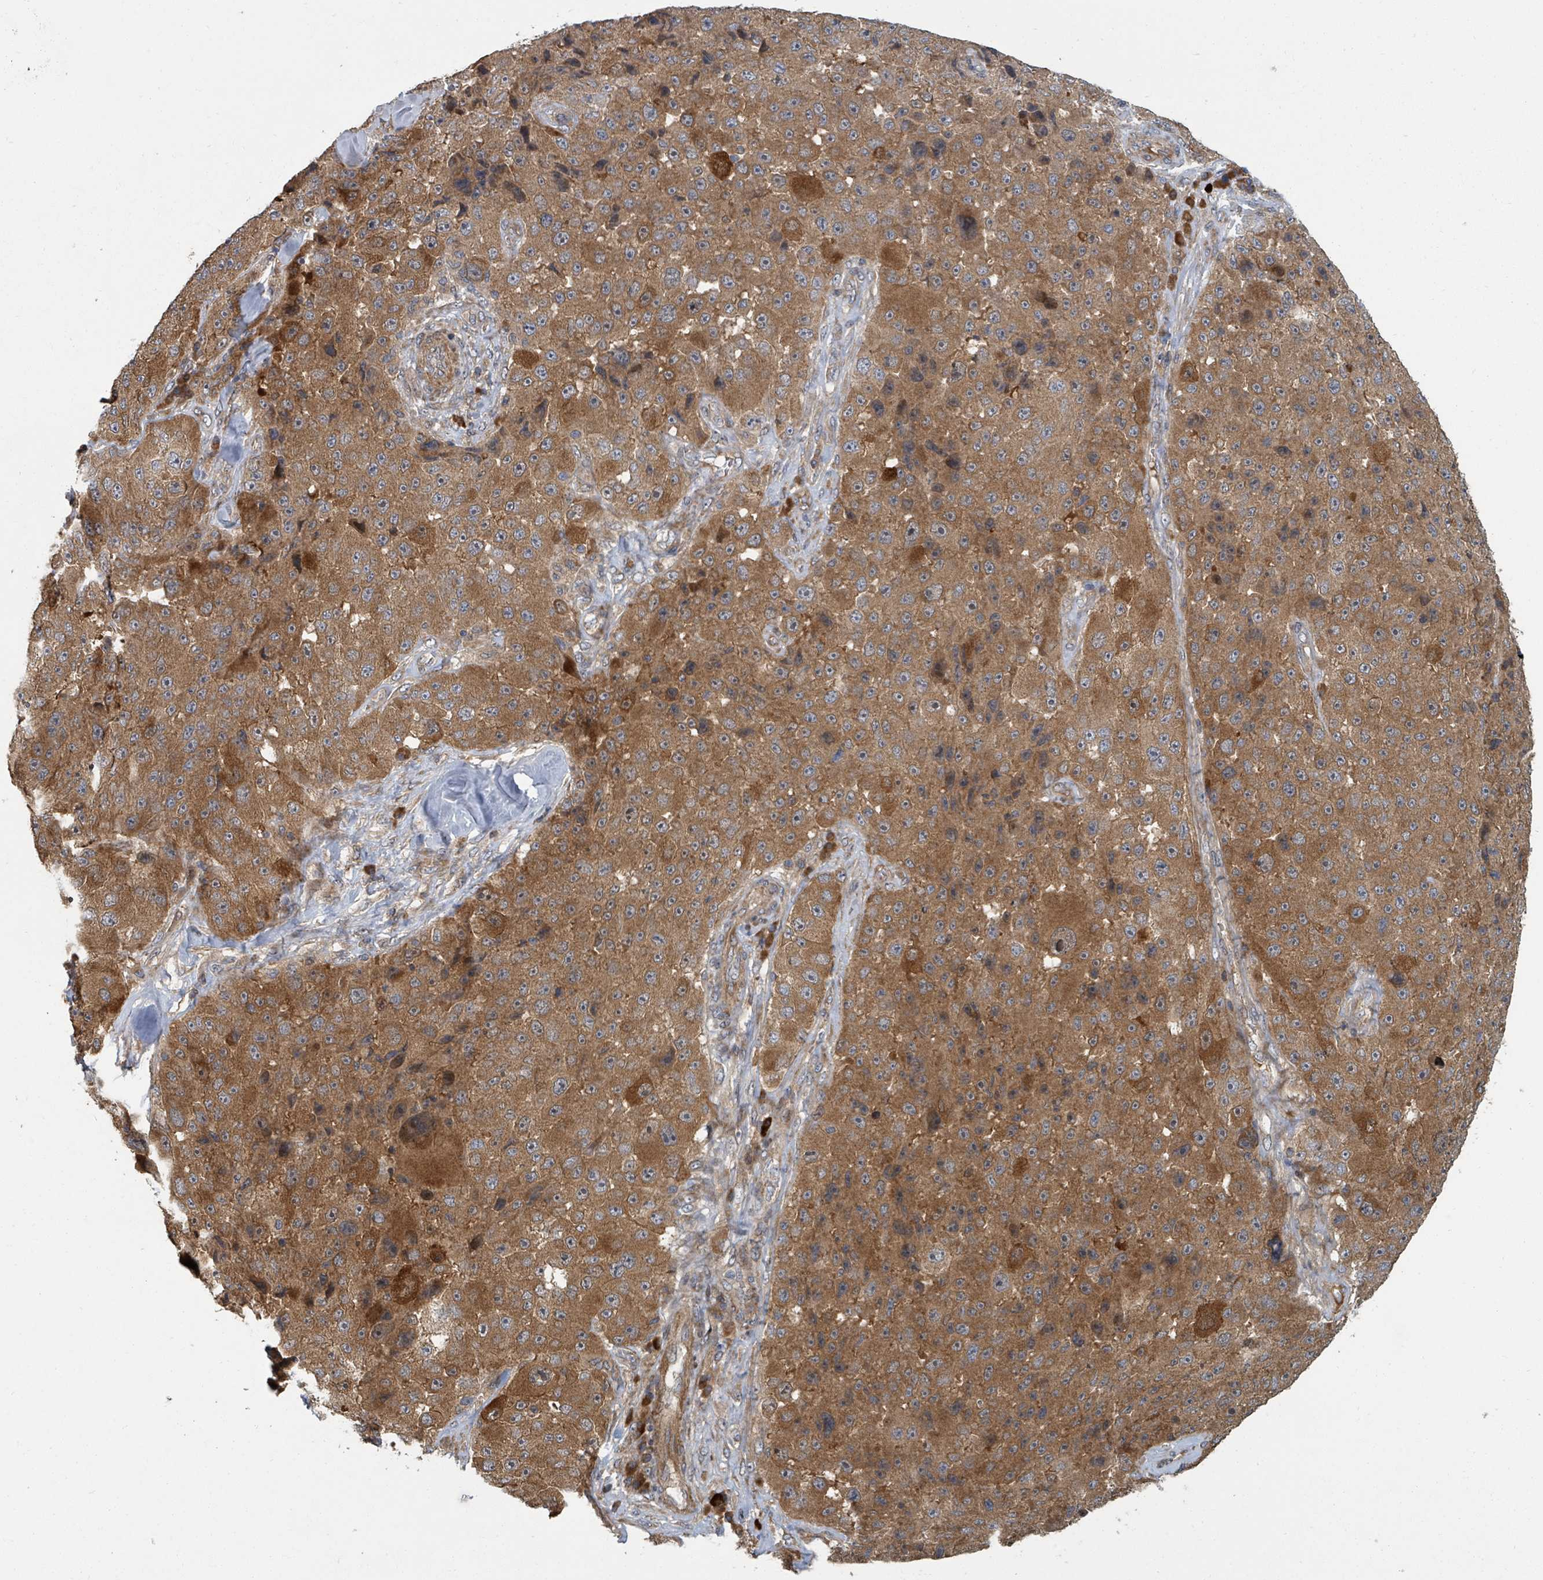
{"staining": {"intensity": "moderate", "quantity": ">75%", "location": "cytoplasmic/membranous"}, "tissue": "melanoma", "cell_type": "Tumor cells", "image_type": "cancer", "snomed": [{"axis": "morphology", "description": "Malignant melanoma, Metastatic site"}, {"axis": "topography", "description": "Lymph node"}], "caption": "Brown immunohistochemical staining in human malignant melanoma (metastatic site) demonstrates moderate cytoplasmic/membranous expression in approximately >75% of tumor cells. Ihc stains the protein of interest in brown and the nuclei are stained blue.", "gene": "DPM1", "patient": {"sex": "male", "age": 62}}